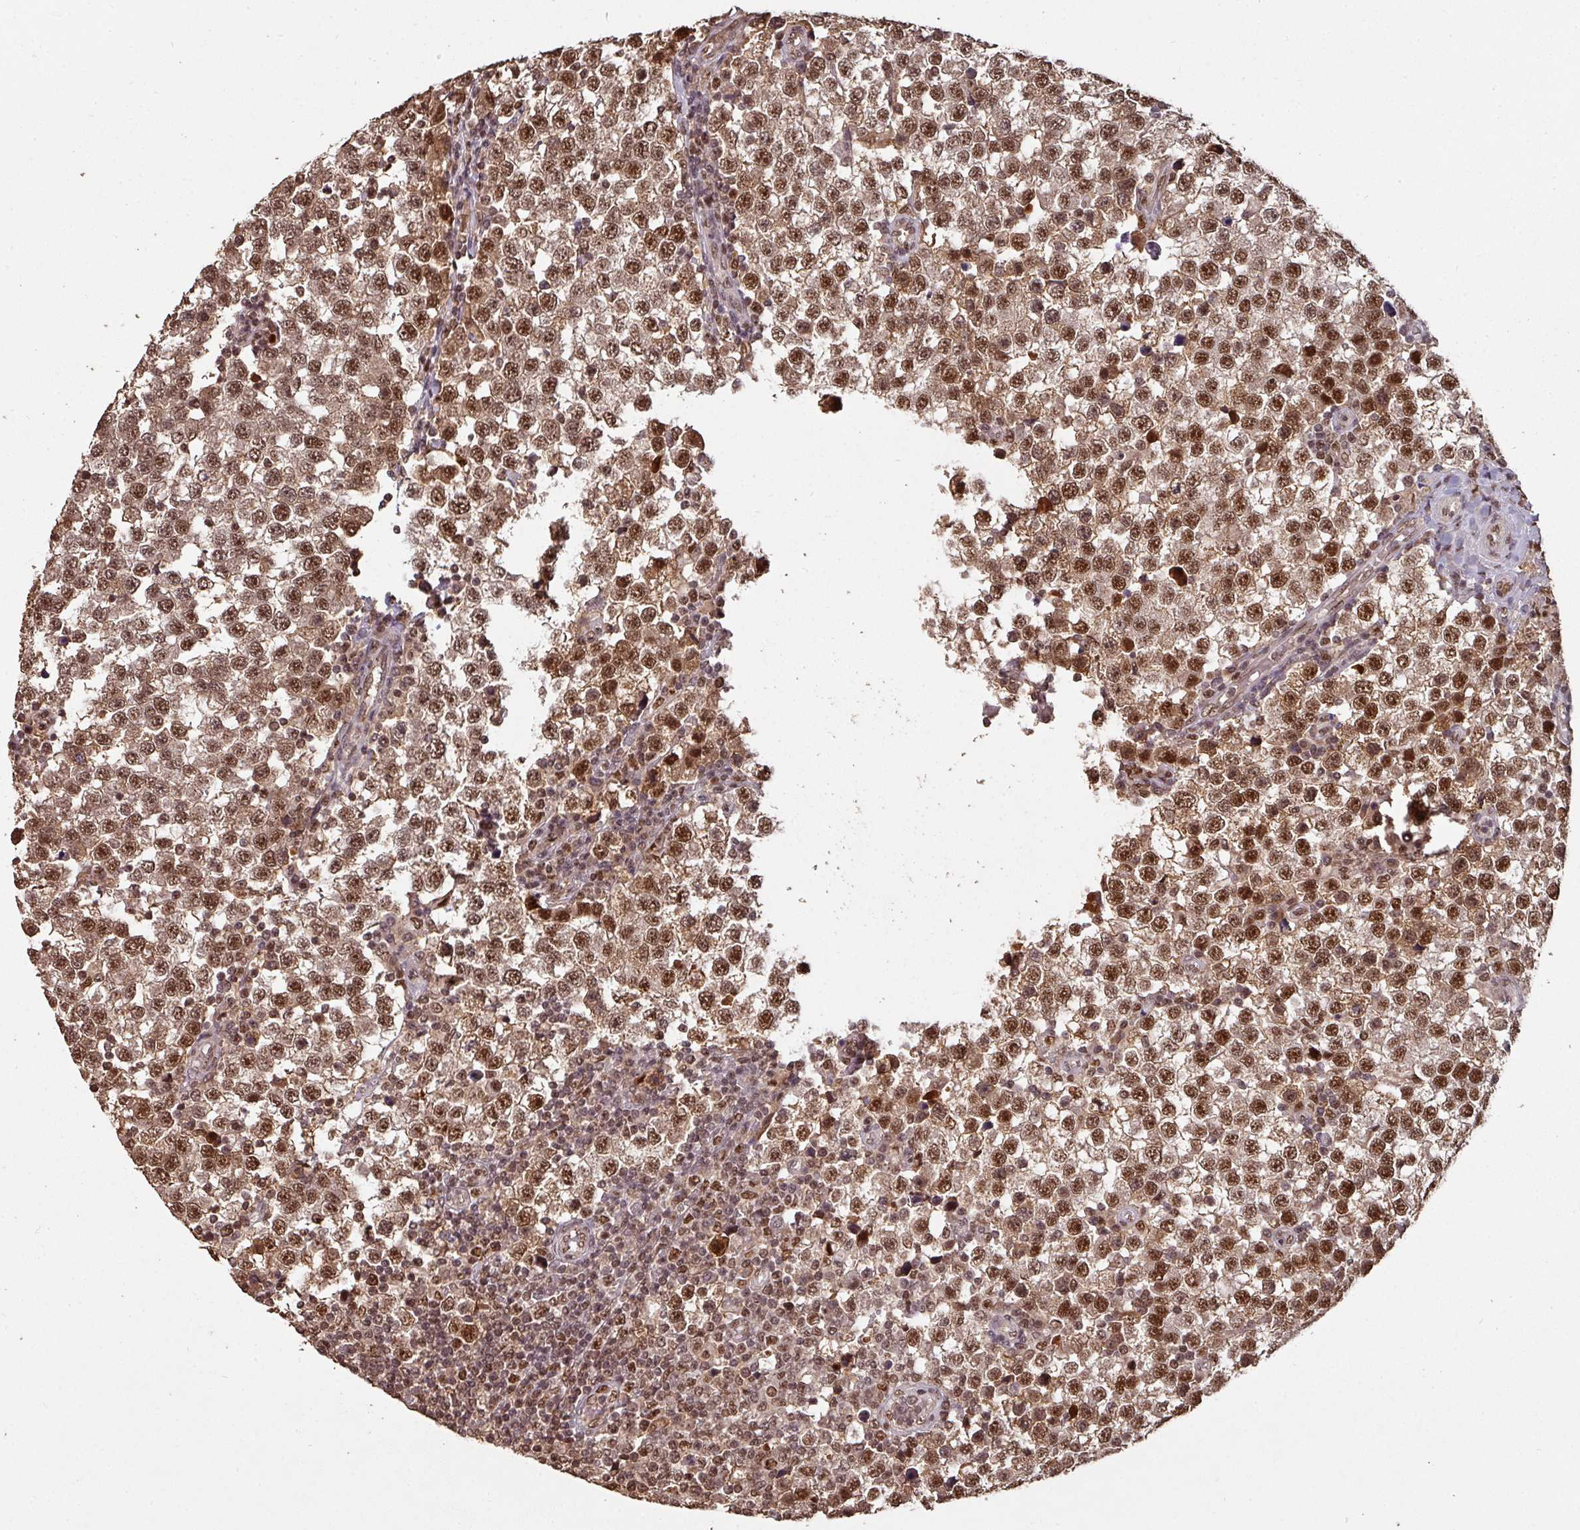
{"staining": {"intensity": "strong", "quantity": ">75%", "location": "nuclear"}, "tissue": "testis cancer", "cell_type": "Tumor cells", "image_type": "cancer", "snomed": [{"axis": "morphology", "description": "Seminoma, NOS"}, {"axis": "topography", "description": "Testis"}], "caption": "Testis seminoma was stained to show a protein in brown. There is high levels of strong nuclear expression in approximately >75% of tumor cells.", "gene": "POLD1", "patient": {"sex": "male", "age": 34}}